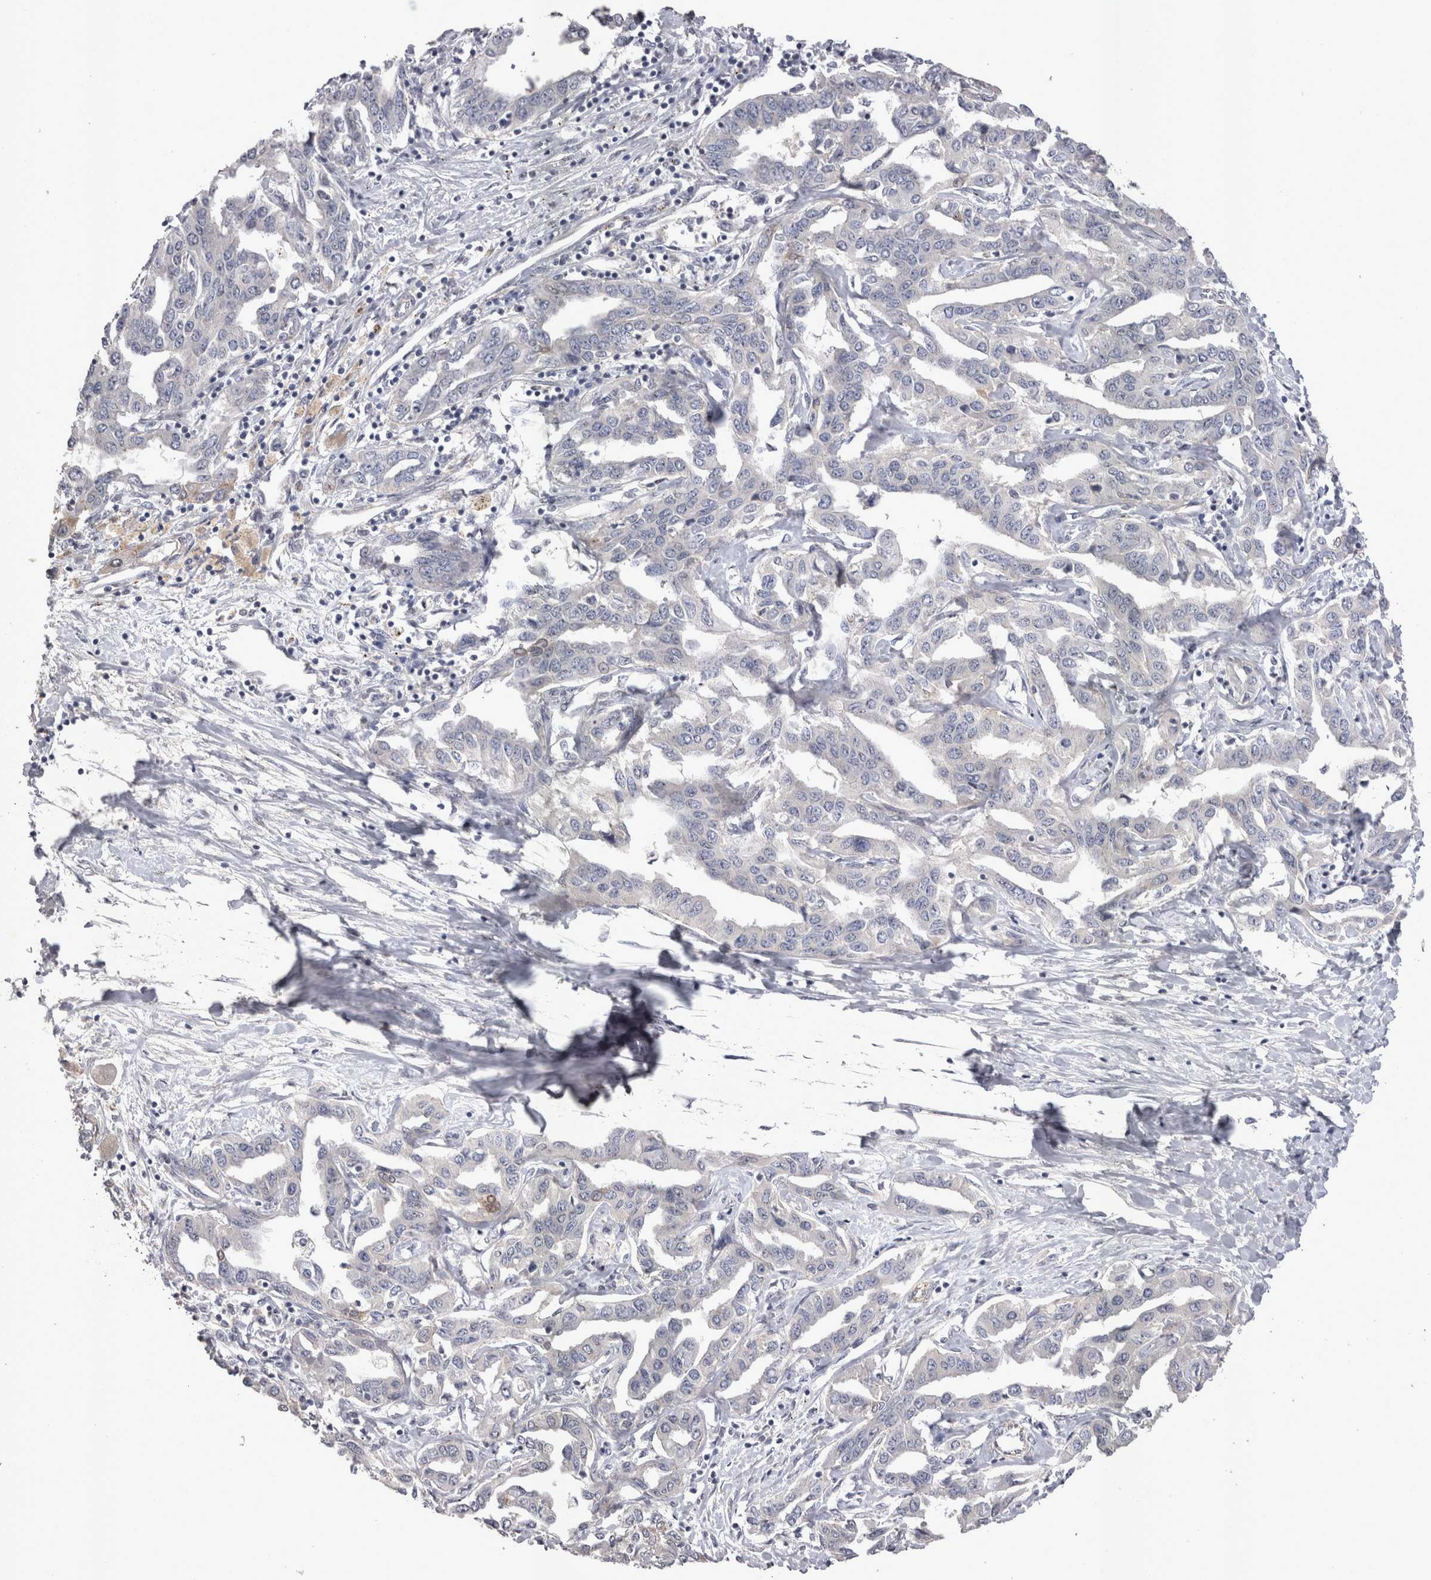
{"staining": {"intensity": "negative", "quantity": "none", "location": "none"}, "tissue": "liver cancer", "cell_type": "Tumor cells", "image_type": "cancer", "snomed": [{"axis": "morphology", "description": "Cholangiocarcinoma"}, {"axis": "topography", "description": "Liver"}], "caption": "An image of human liver cancer is negative for staining in tumor cells. (DAB (3,3'-diaminobenzidine) IHC, high magnification).", "gene": "CTBS", "patient": {"sex": "male", "age": 59}}